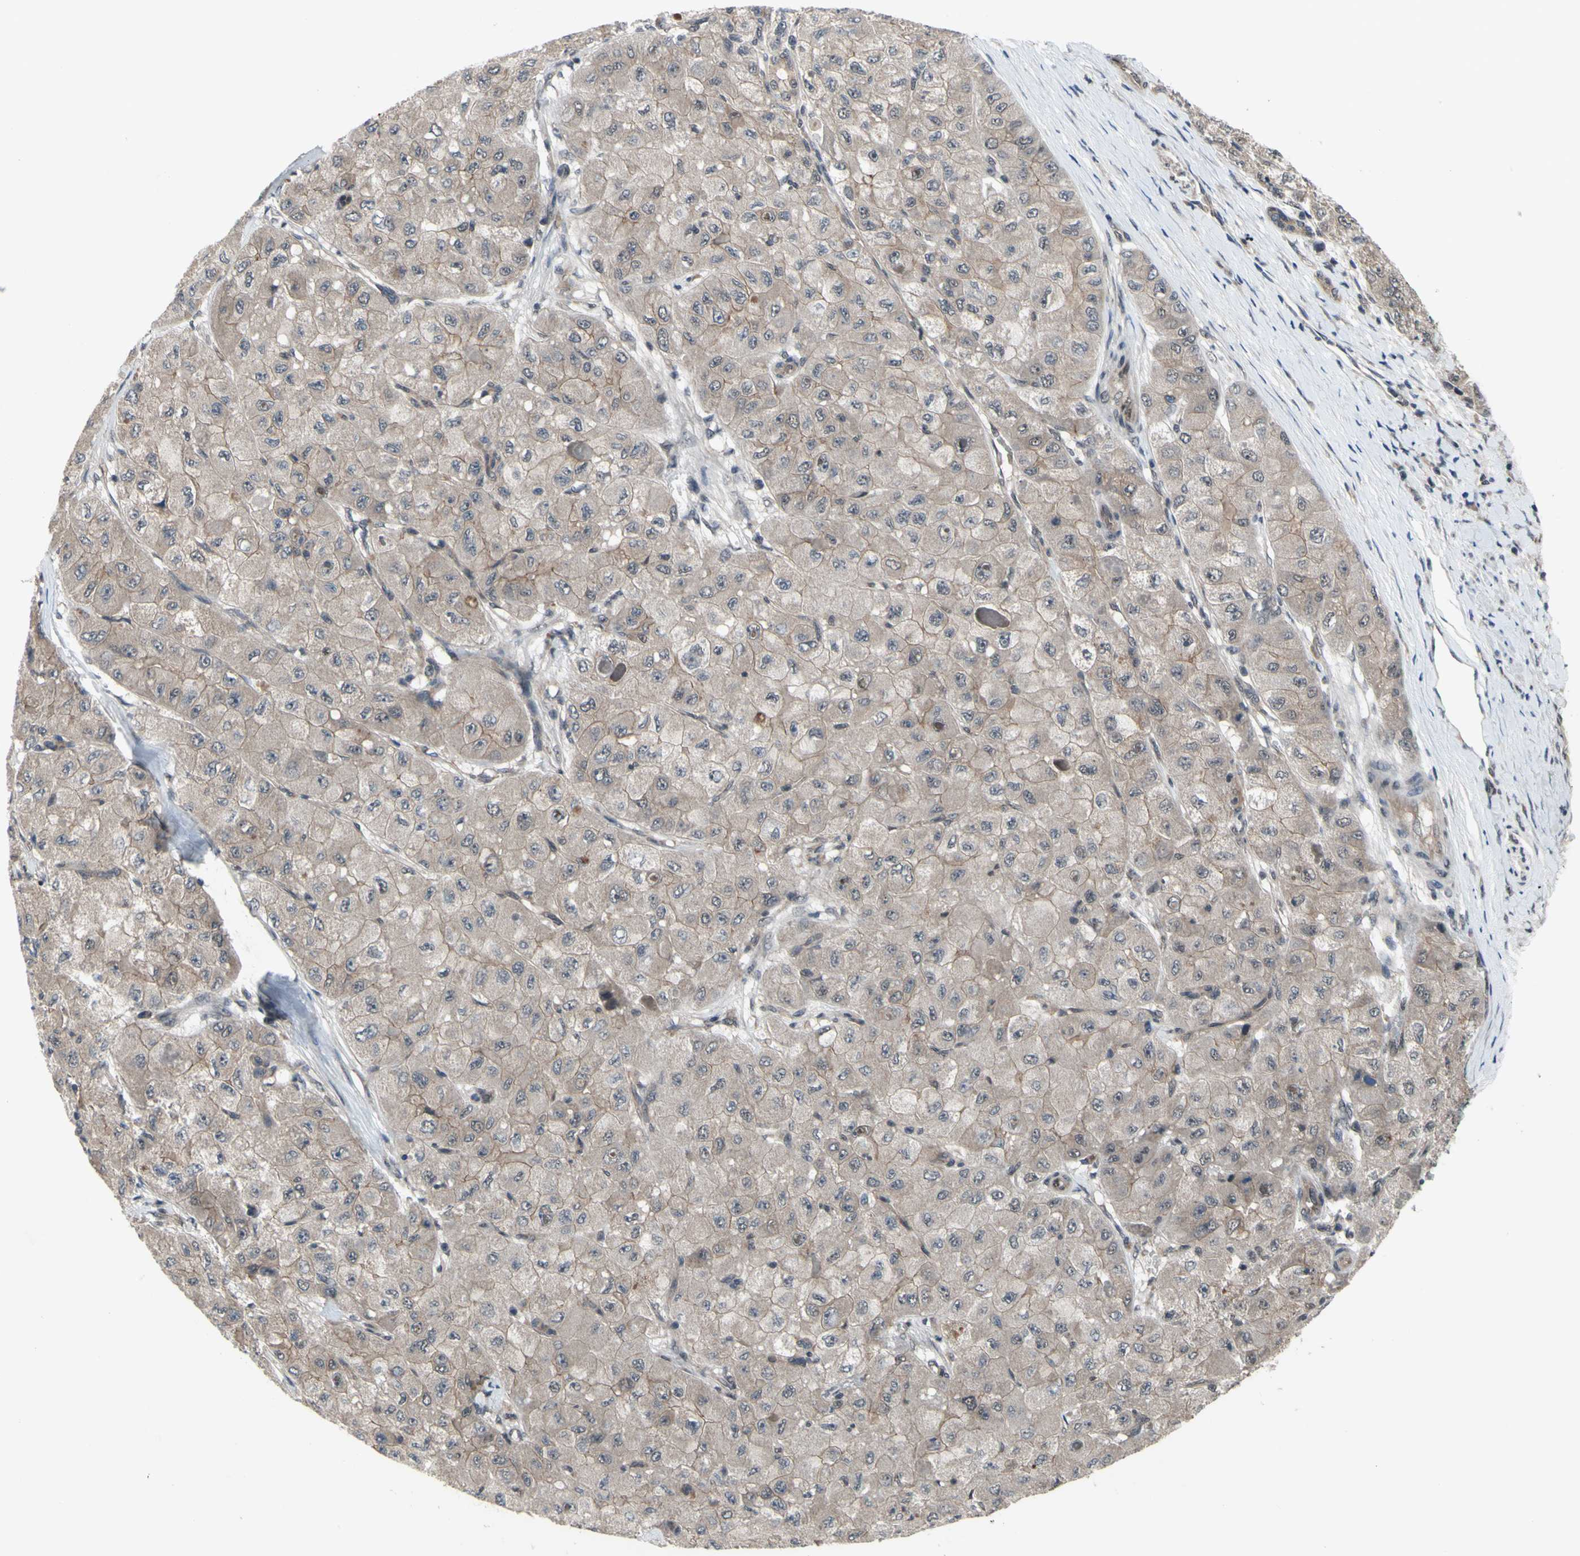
{"staining": {"intensity": "weak", "quantity": ">75%", "location": "cytoplasmic/membranous"}, "tissue": "liver cancer", "cell_type": "Tumor cells", "image_type": "cancer", "snomed": [{"axis": "morphology", "description": "Carcinoma, Hepatocellular, NOS"}, {"axis": "topography", "description": "Liver"}], "caption": "Immunohistochemical staining of human hepatocellular carcinoma (liver) displays low levels of weak cytoplasmic/membranous positivity in about >75% of tumor cells.", "gene": "TRDMT1", "patient": {"sex": "male", "age": 80}}